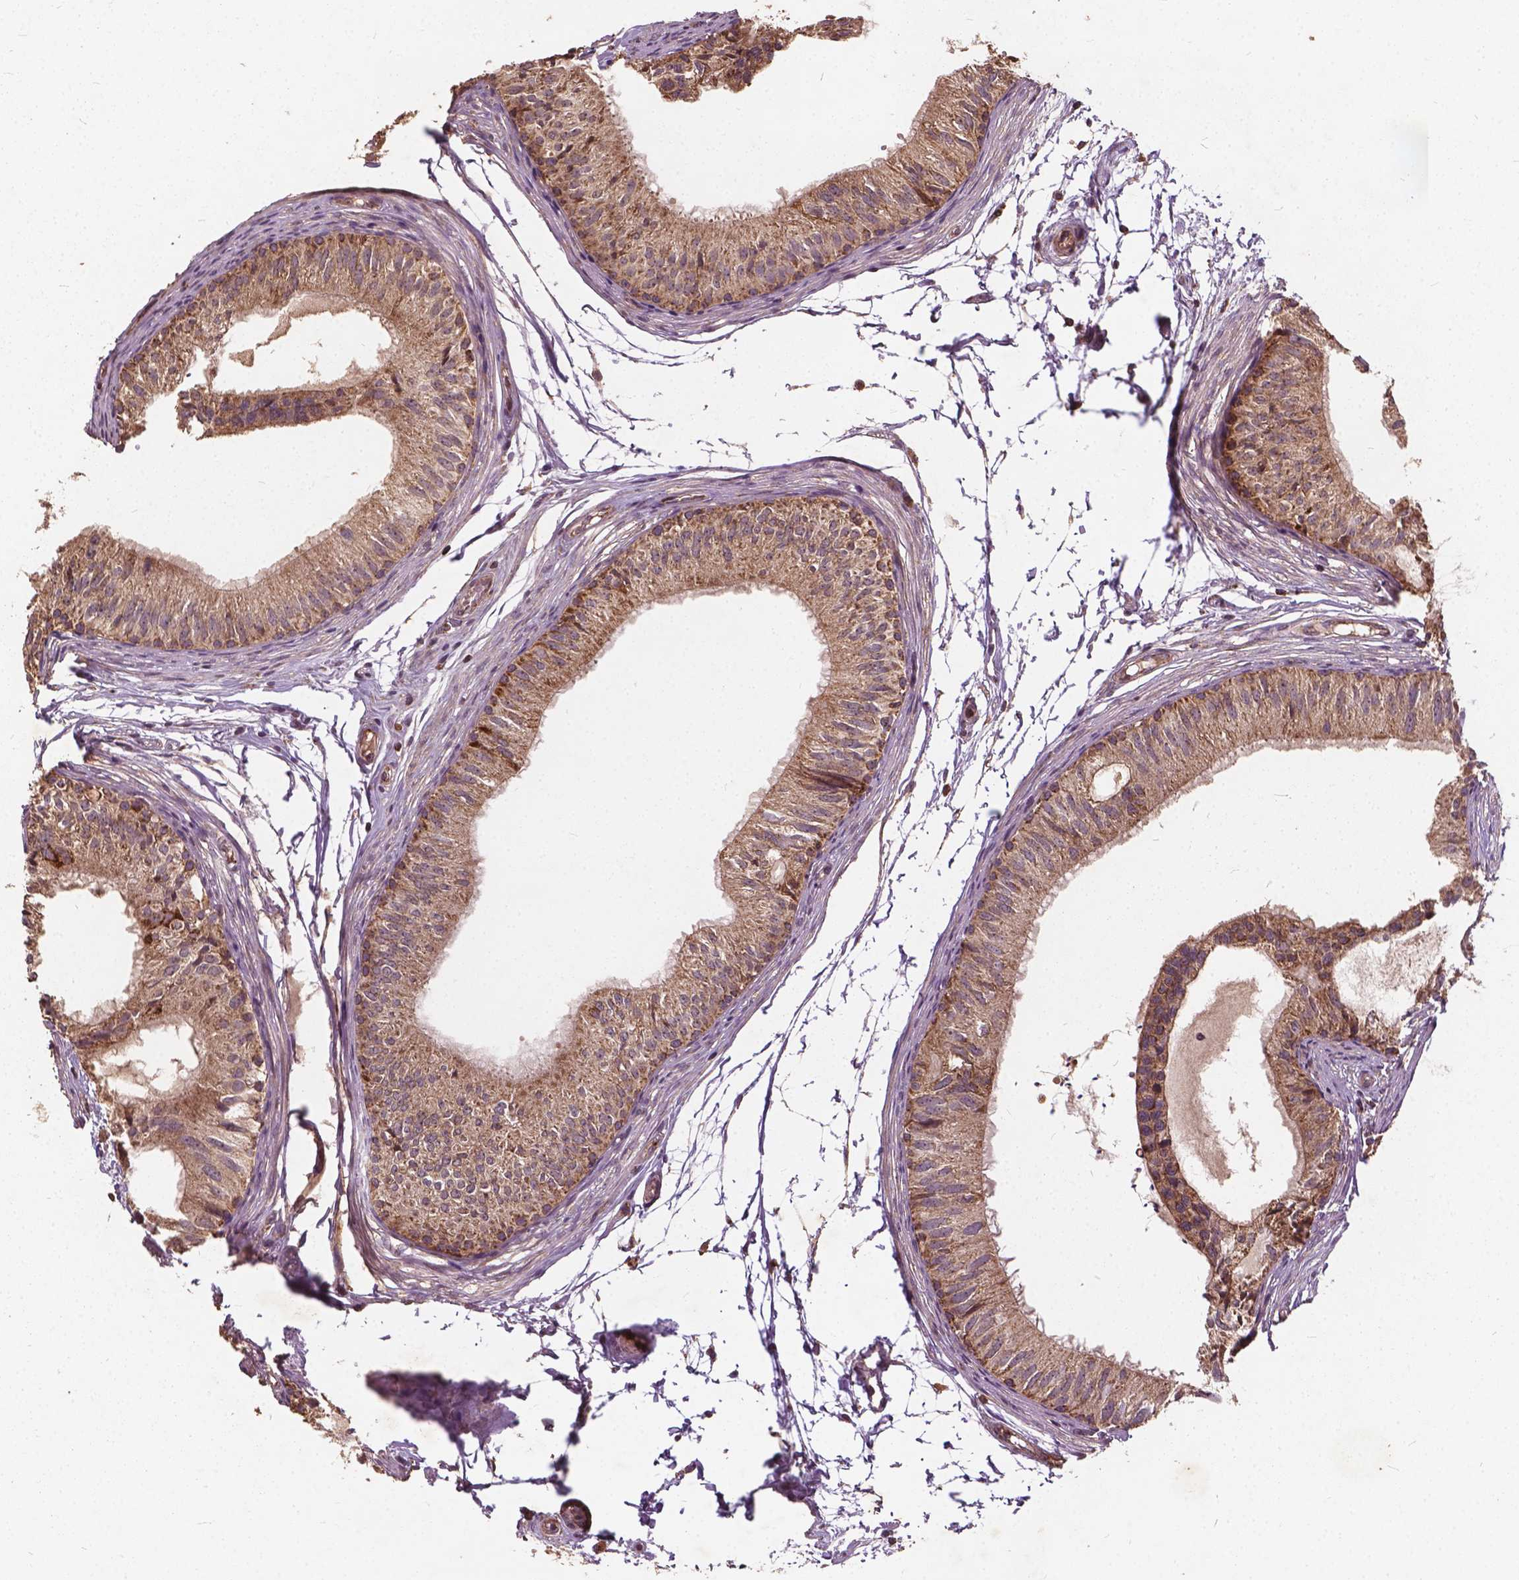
{"staining": {"intensity": "strong", "quantity": ">75%", "location": "cytoplasmic/membranous"}, "tissue": "epididymis", "cell_type": "Glandular cells", "image_type": "normal", "snomed": [{"axis": "morphology", "description": "Normal tissue, NOS"}, {"axis": "topography", "description": "Epididymis"}], "caption": "Glandular cells reveal high levels of strong cytoplasmic/membranous positivity in about >75% of cells in normal epididymis.", "gene": "UBXN2A", "patient": {"sex": "male", "age": 25}}